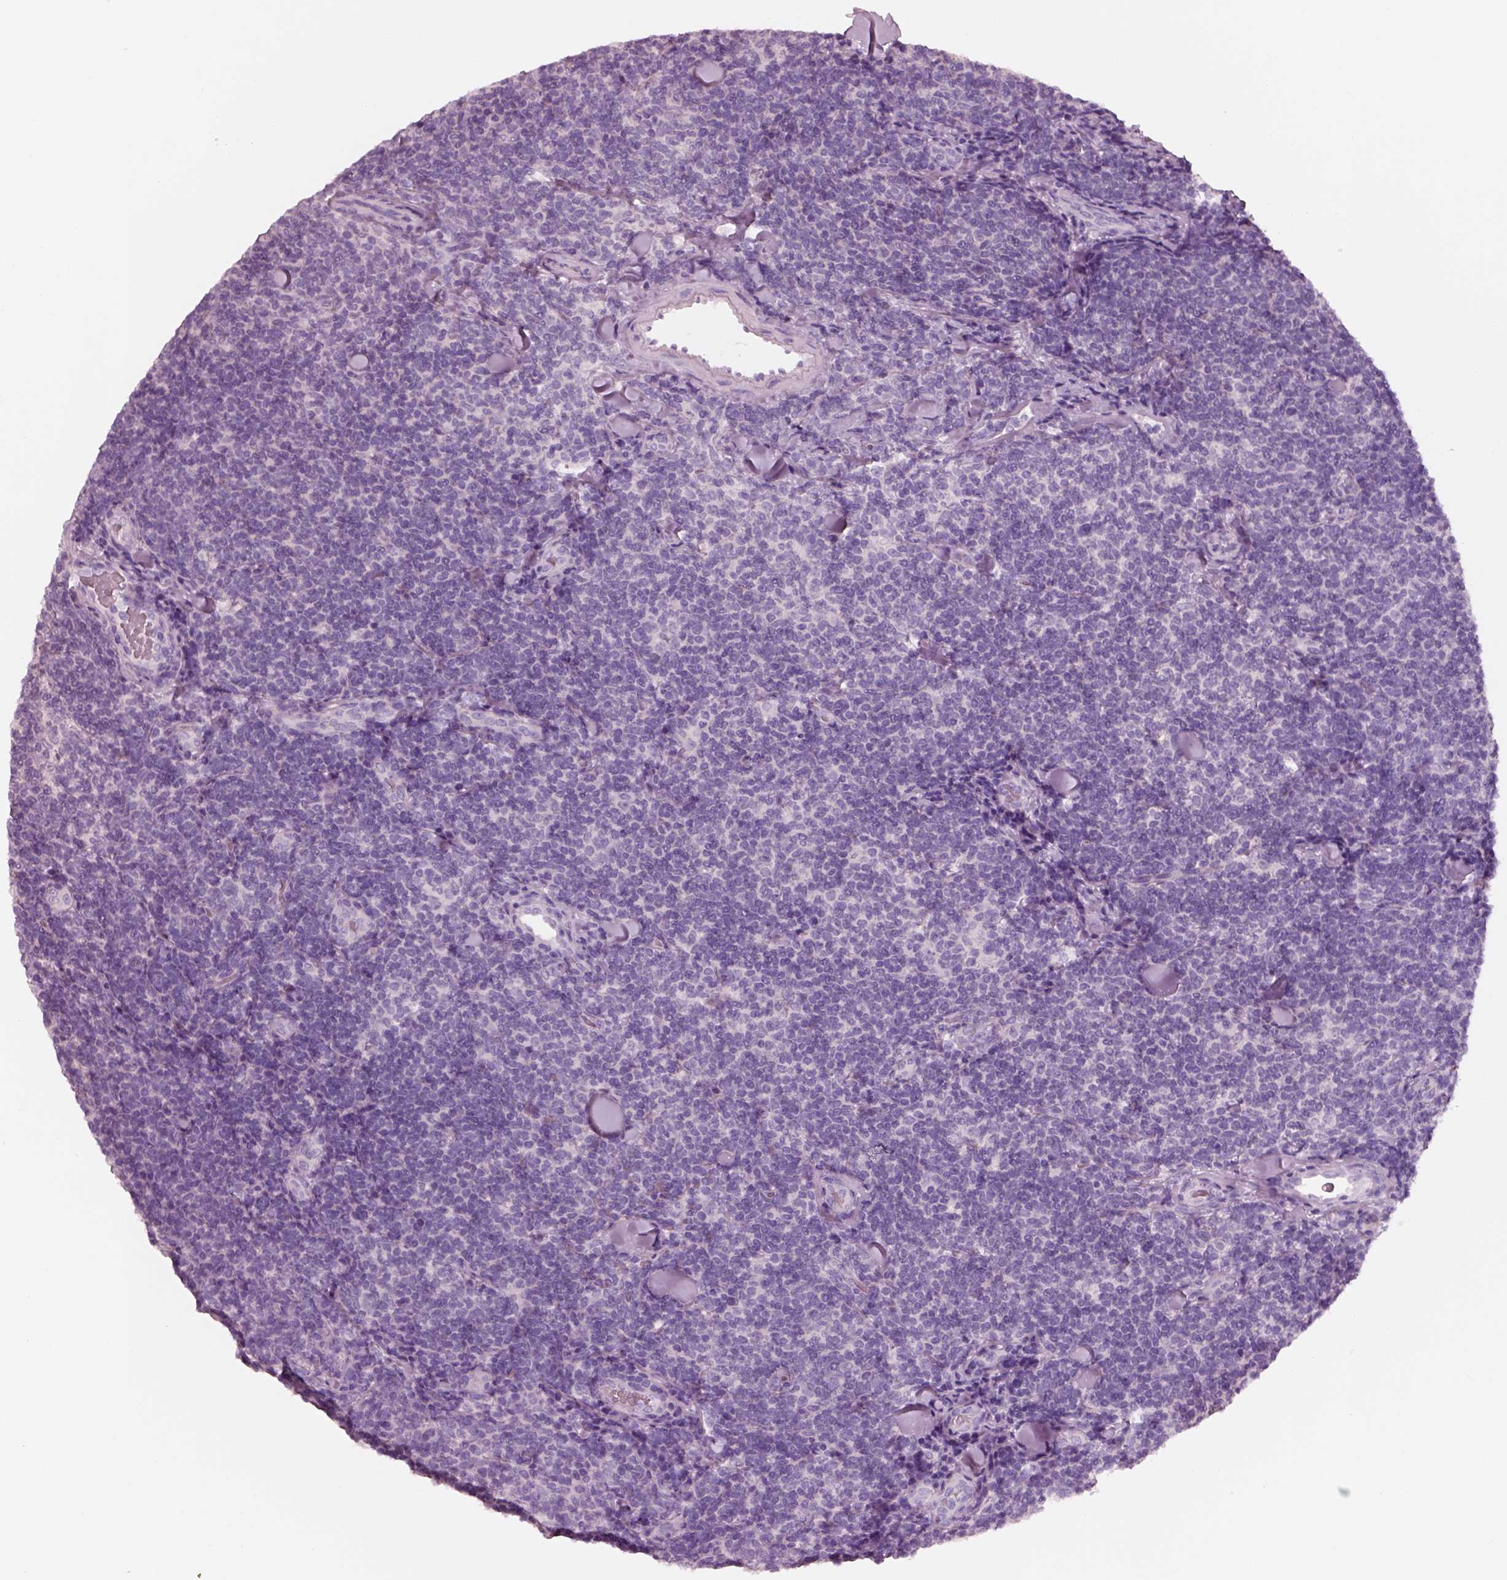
{"staining": {"intensity": "negative", "quantity": "none", "location": "none"}, "tissue": "lymphoma", "cell_type": "Tumor cells", "image_type": "cancer", "snomed": [{"axis": "morphology", "description": "Malignant lymphoma, non-Hodgkin's type, Low grade"}, {"axis": "topography", "description": "Lymph node"}], "caption": "Immunohistochemistry (IHC) histopathology image of neoplastic tissue: malignant lymphoma, non-Hodgkin's type (low-grade) stained with DAB (3,3'-diaminobenzidine) reveals no significant protein expression in tumor cells.", "gene": "PNOC", "patient": {"sex": "female", "age": 56}}